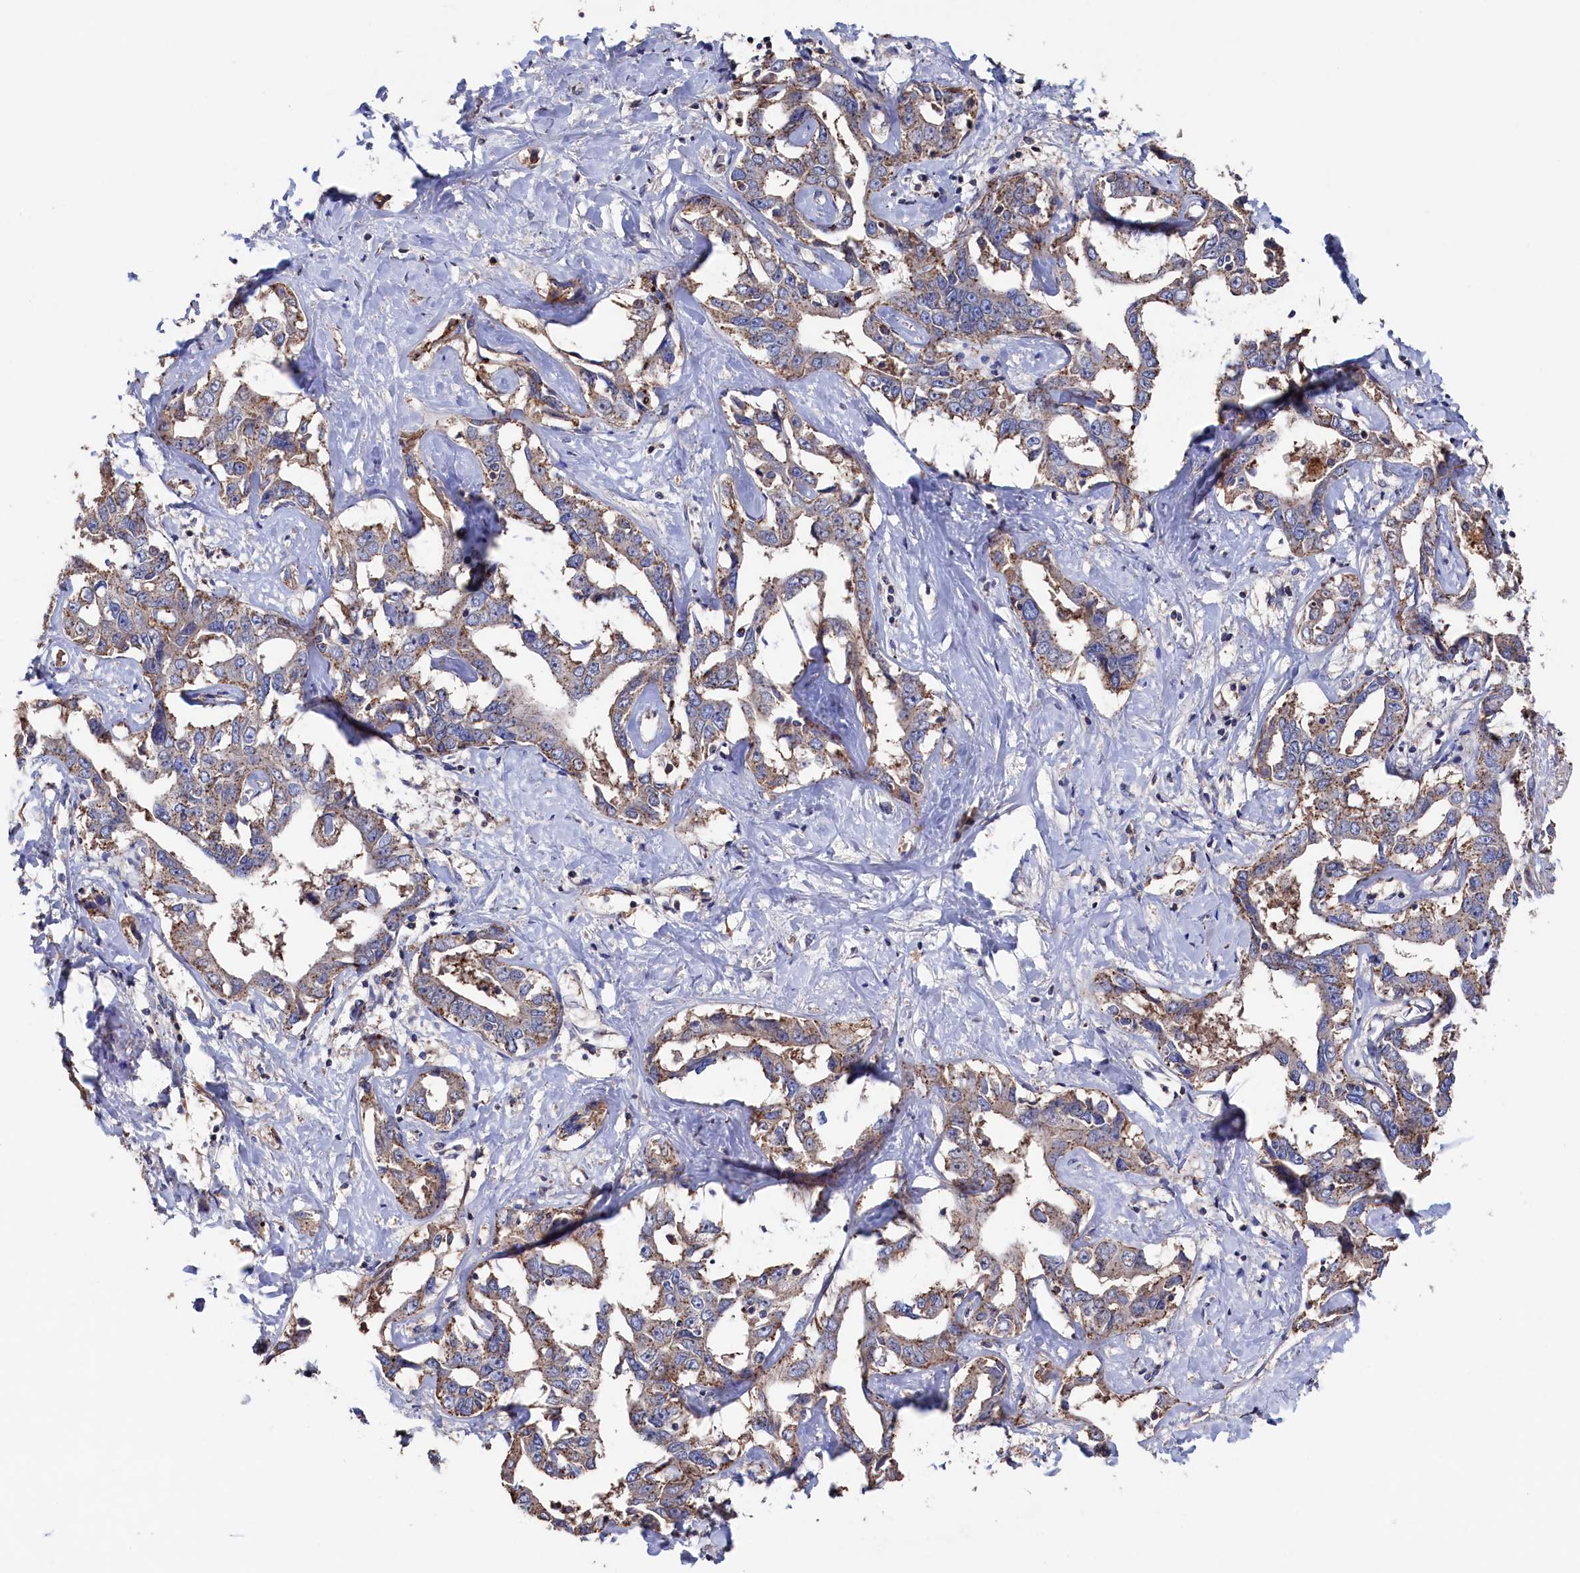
{"staining": {"intensity": "moderate", "quantity": ">75%", "location": "cytoplasmic/membranous"}, "tissue": "liver cancer", "cell_type": "Tumor cells", "image_type": "cancer", "snomed": [{"axis": "morphology", "description": "Cholangiocarcinoma"}, {"axis": "topography", "description": "Liver"}], "caption": "Tumor cells demonstrate medium levels of moderate cytoplasmic/membranous staining in about >75% of cells in liver cancer.", "gene": "TK2", "patient": {"sex": "male", "age": 59}}